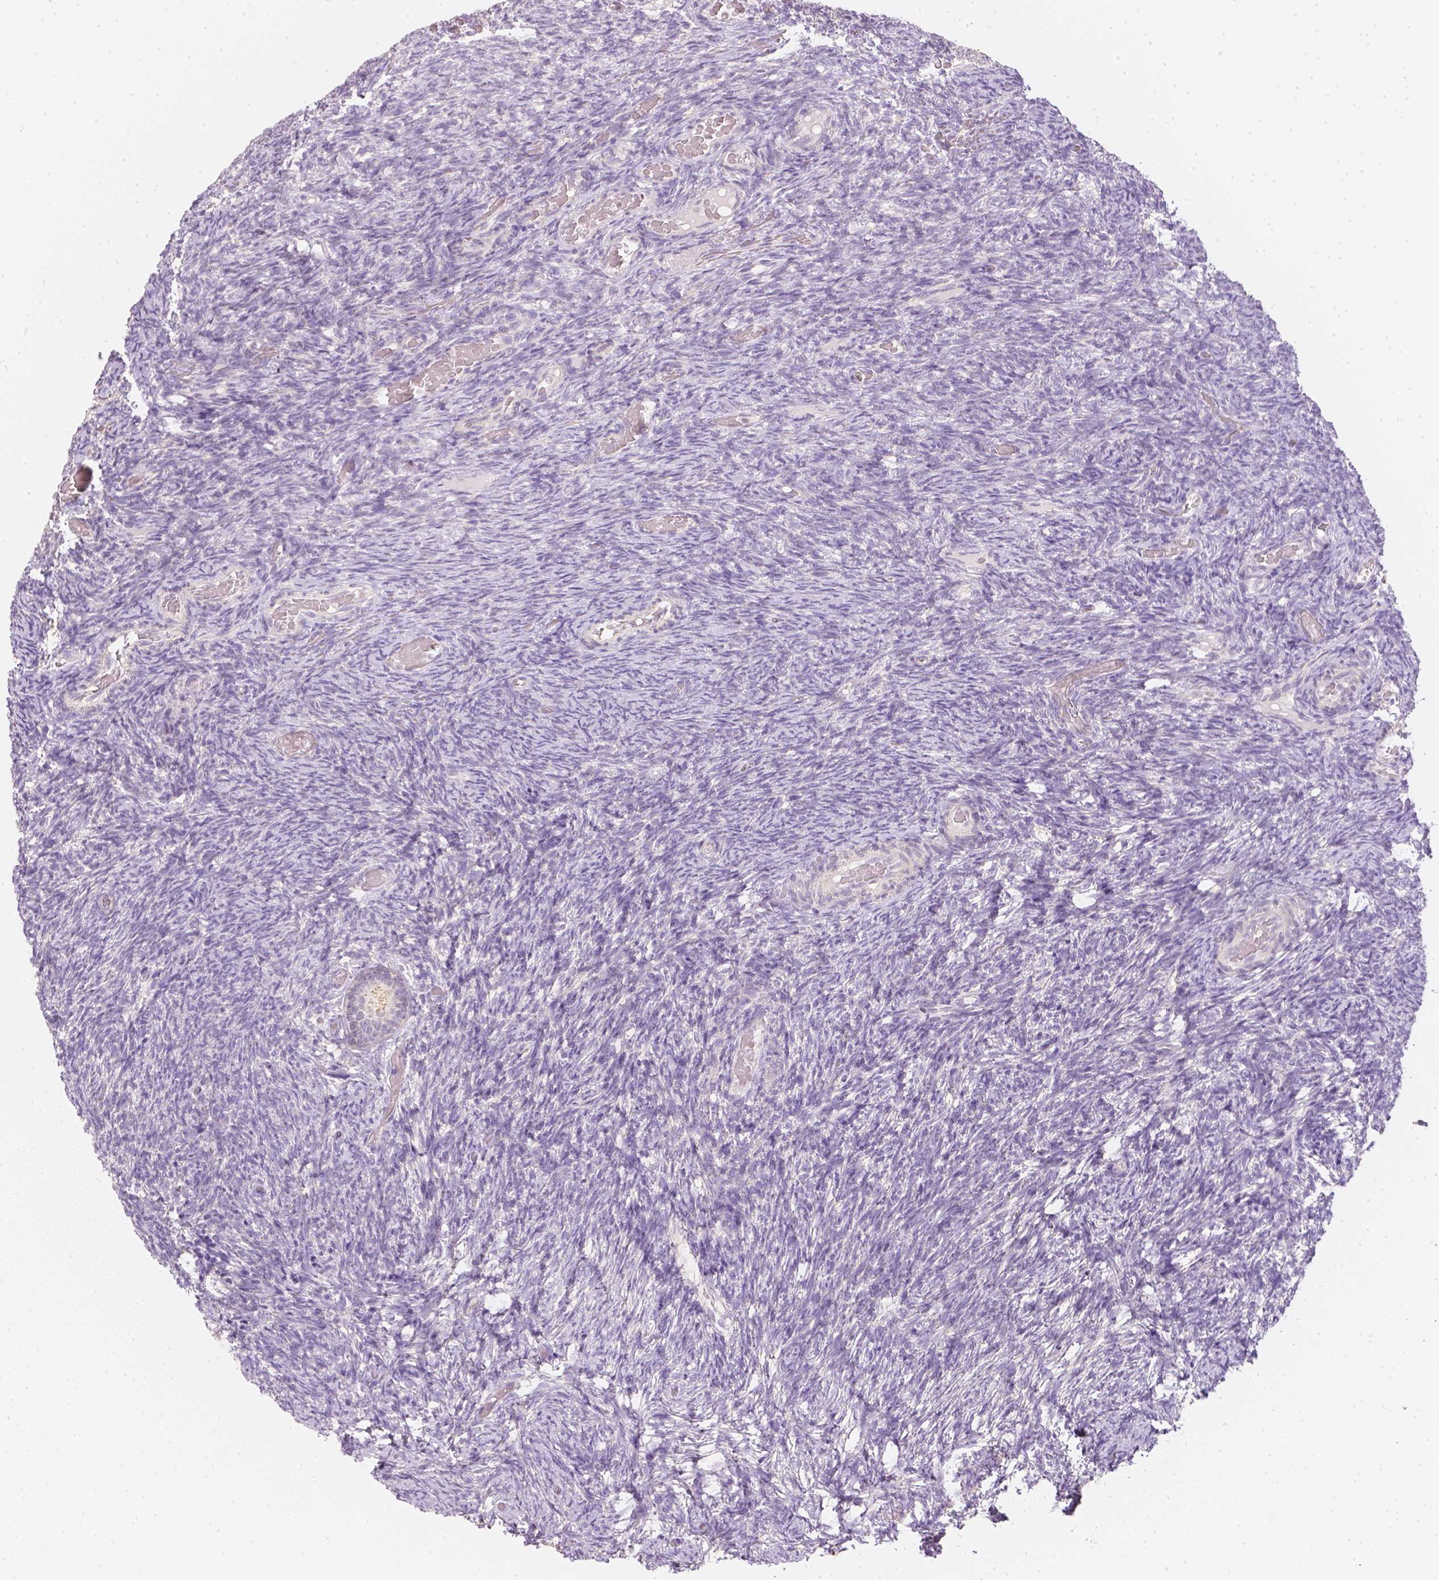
{"staining": {"intensity": "weak", "quantity": ">75%", "location": "cytoplasmic/membranous"}, "tissue": "ovary", "cell_type": "Follicle cells", "image_type": "normal", "snomed": [{"axis": "morphology", "description": "Normal tissue, NOS"}, {"axis": "topography", "description": "Ovary"}], "caption": "Benign ovary shows weak cytoplasmic/membranous positivity in approximately >75% of follicle cells, visualized by immunohistochemistry.", "gene": "NVL", "patient": {"sex": "female", "age": 34}}